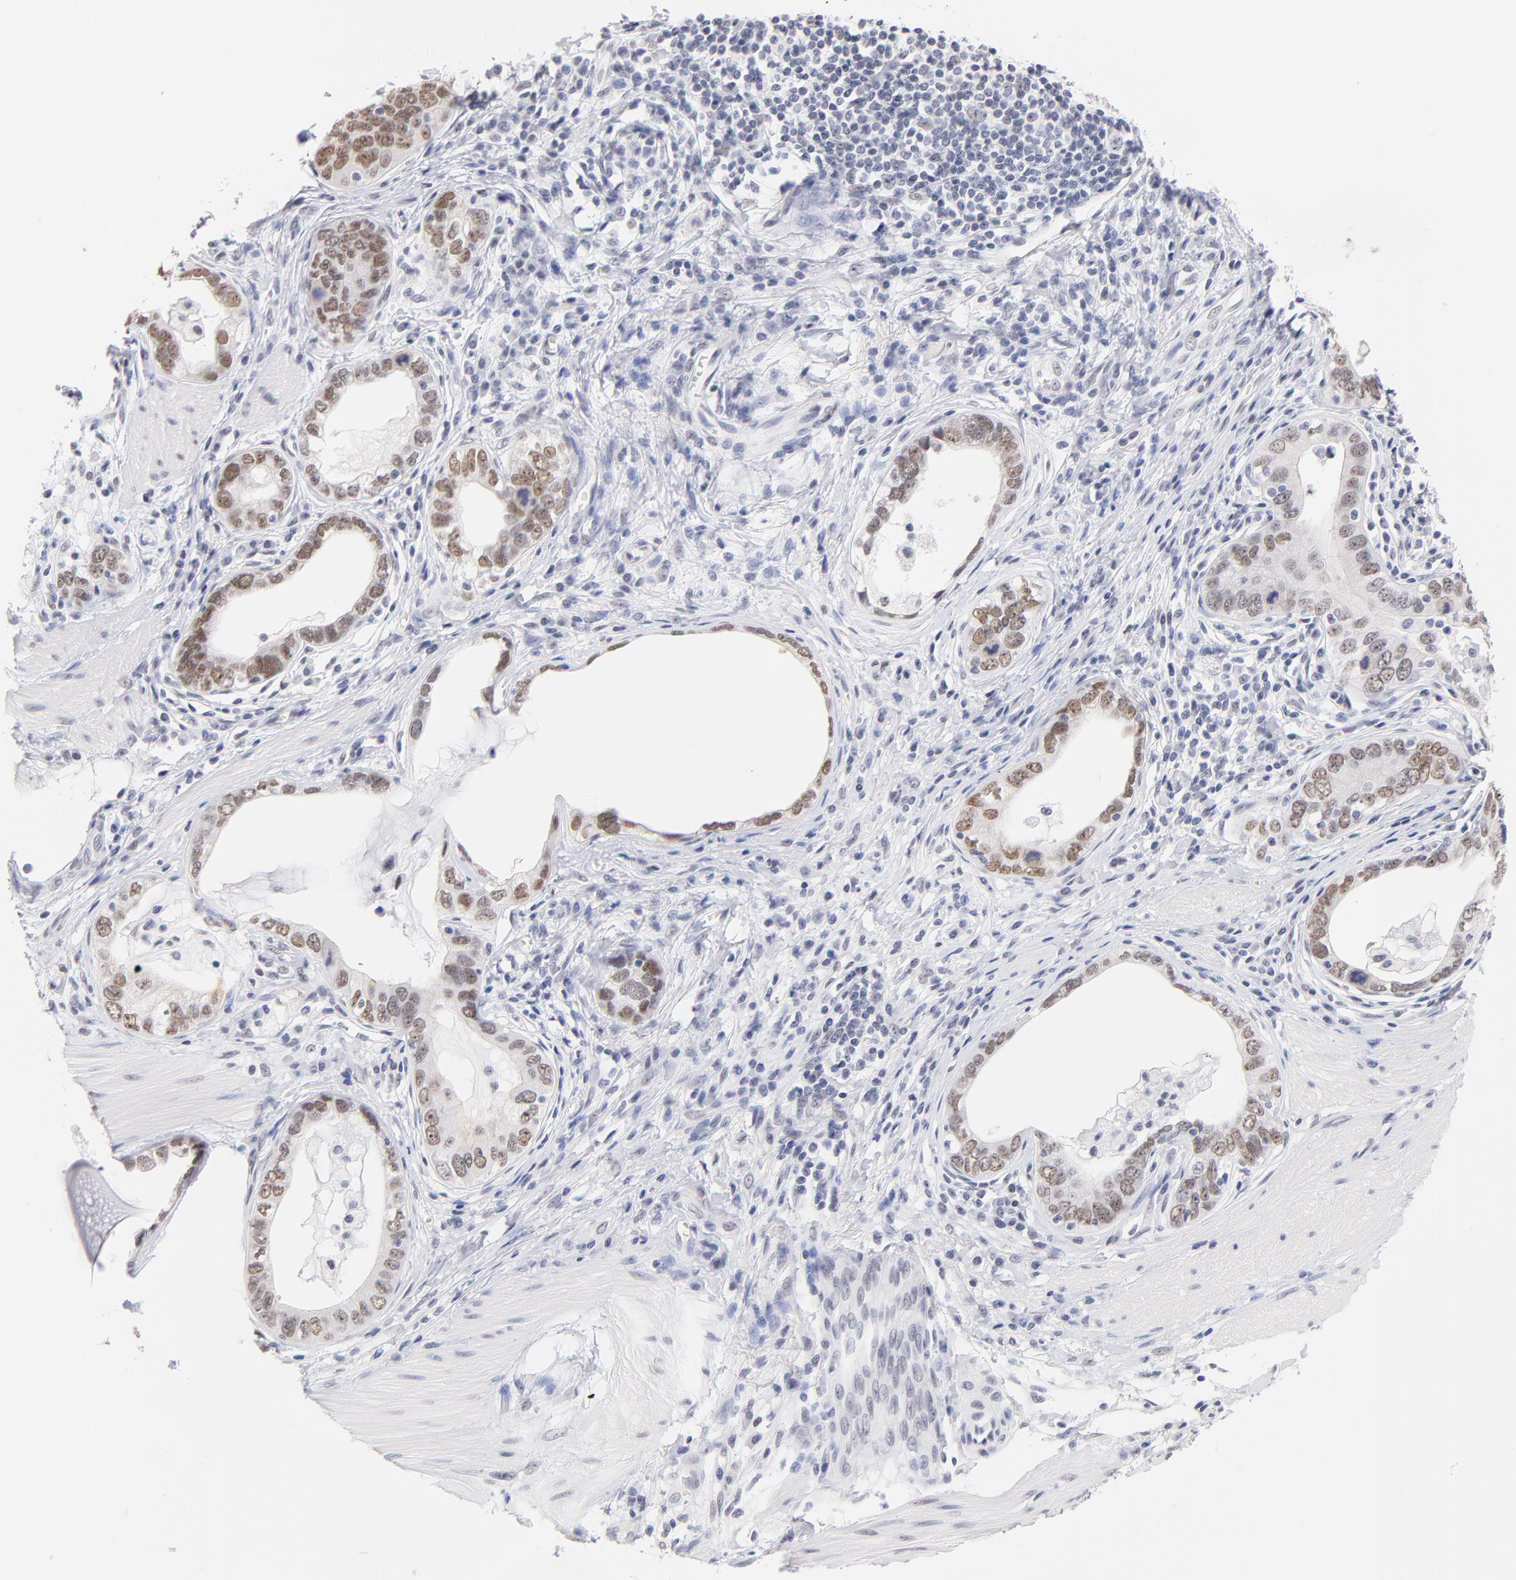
{"staining": {"intensity": "moderate", "quantity": ">75%", "location": "nuclear"}, "tissue": "stomach cancer", "cell_type": "Tumor cells", "image_type": "cancer", "snomed": [{"axis": "morphology", "description": "Adenocarcinoma, NOS"}, {"axis": "topography", "description": "Stomach, lower"}], "caption": "Human adenocarcinoma (stomach) stained with a protein marker demonstrates moderate staining in tumor cells.", "gene": "ZNF74", "patient": {"sex": "female", "age": 93}}